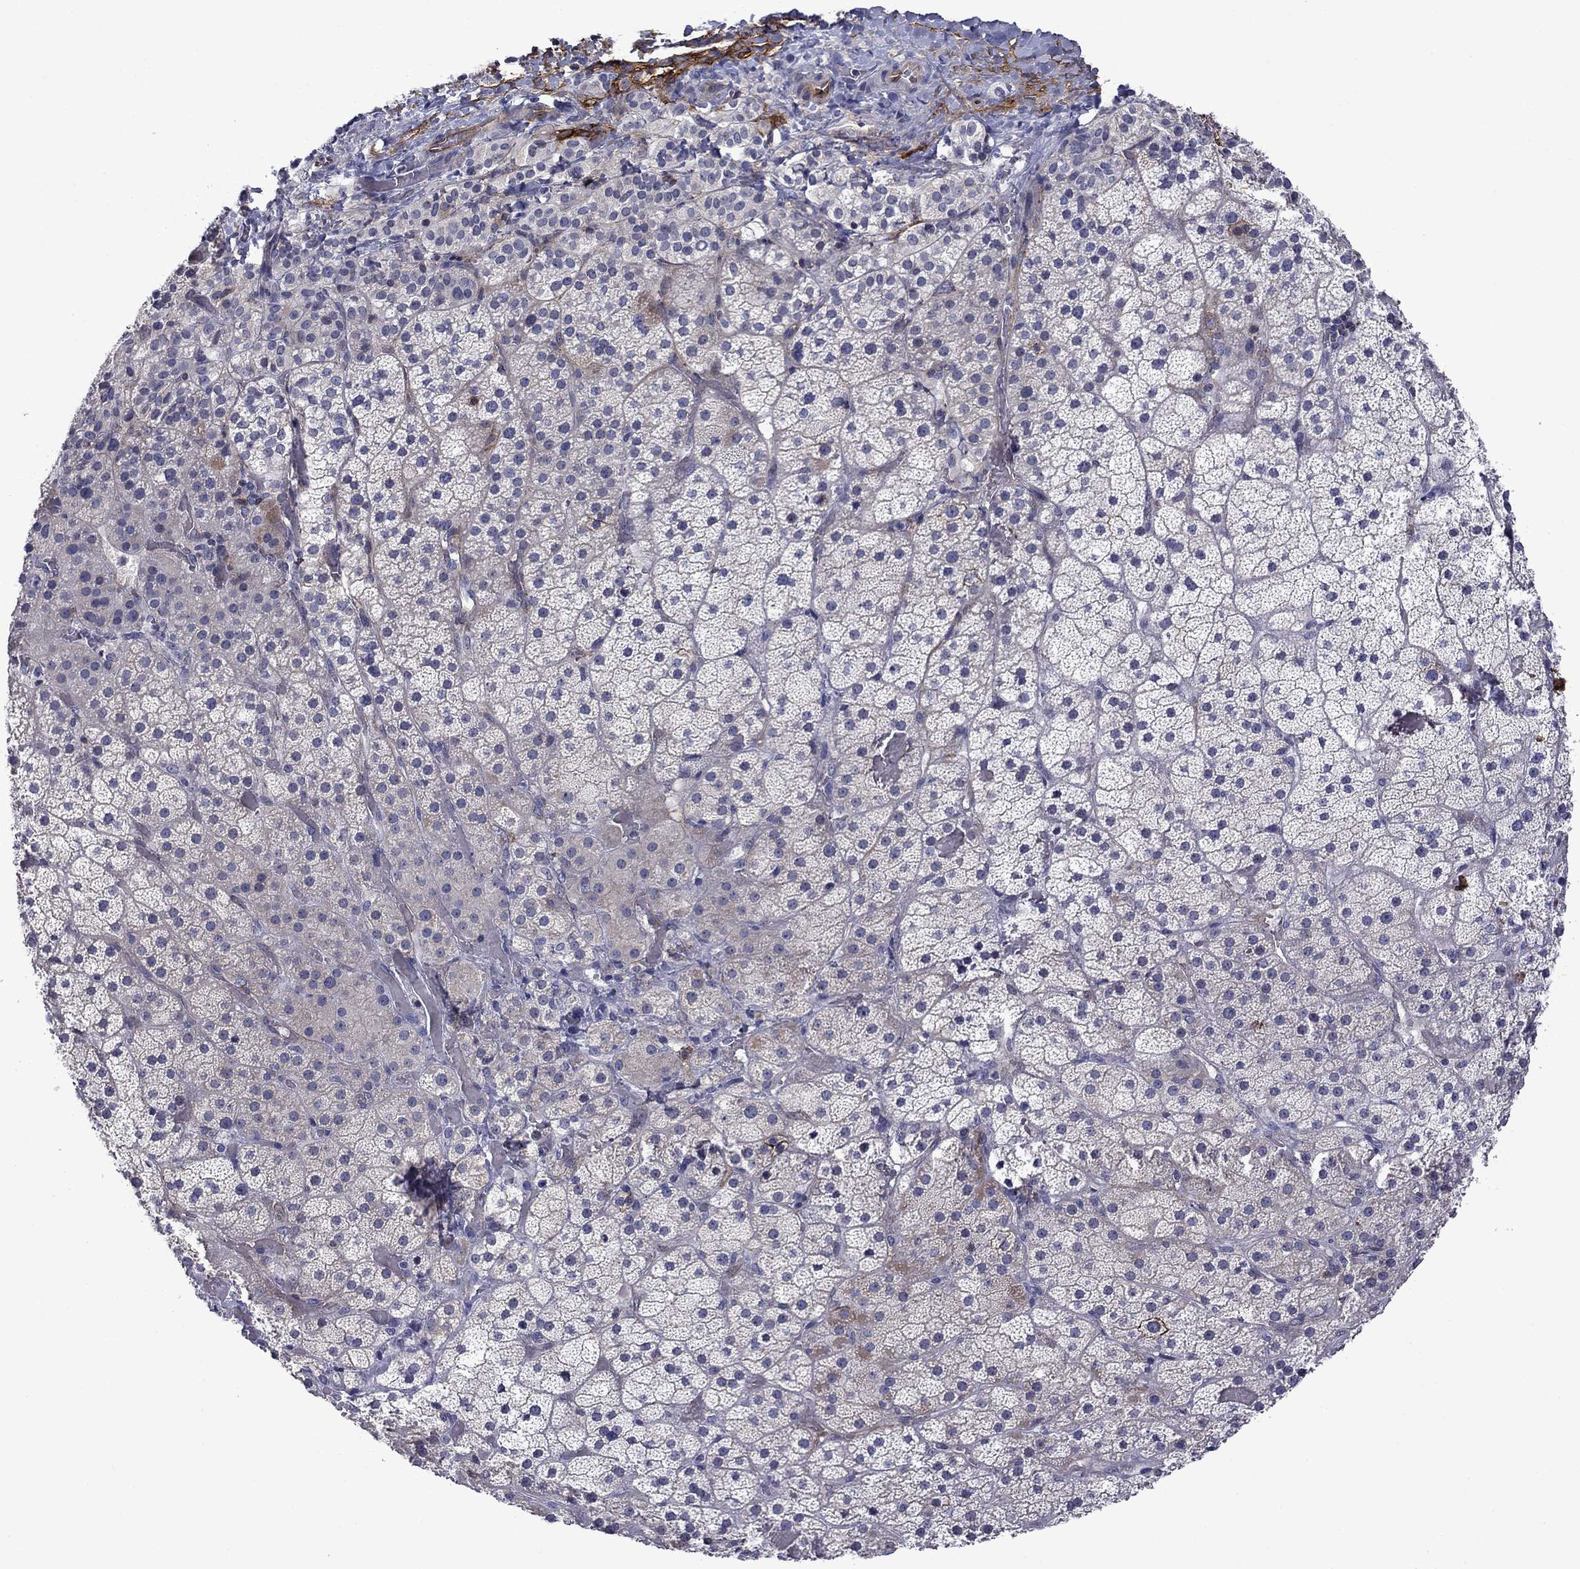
{"staining": {"intensity": "weak", "quantity": "<25%", "location": "cytoplasmic/membranous"}, "tissue": "adrenal gland", "cell_type": "Glandular cells", "image_type": "normal", "snomed": [{"axis": "morphology", "description": "Normal tissue, NOS"}, {"axis": "topography", "description": "Adrenal gland"}], "caption": "A high-resolution image shows immunohistochemistry staining of normal adrenal gland, which demonstrates no significant expression in glandular cells.", "gene": "LMO7", "patient": {"sex": "male", "age": 57}}